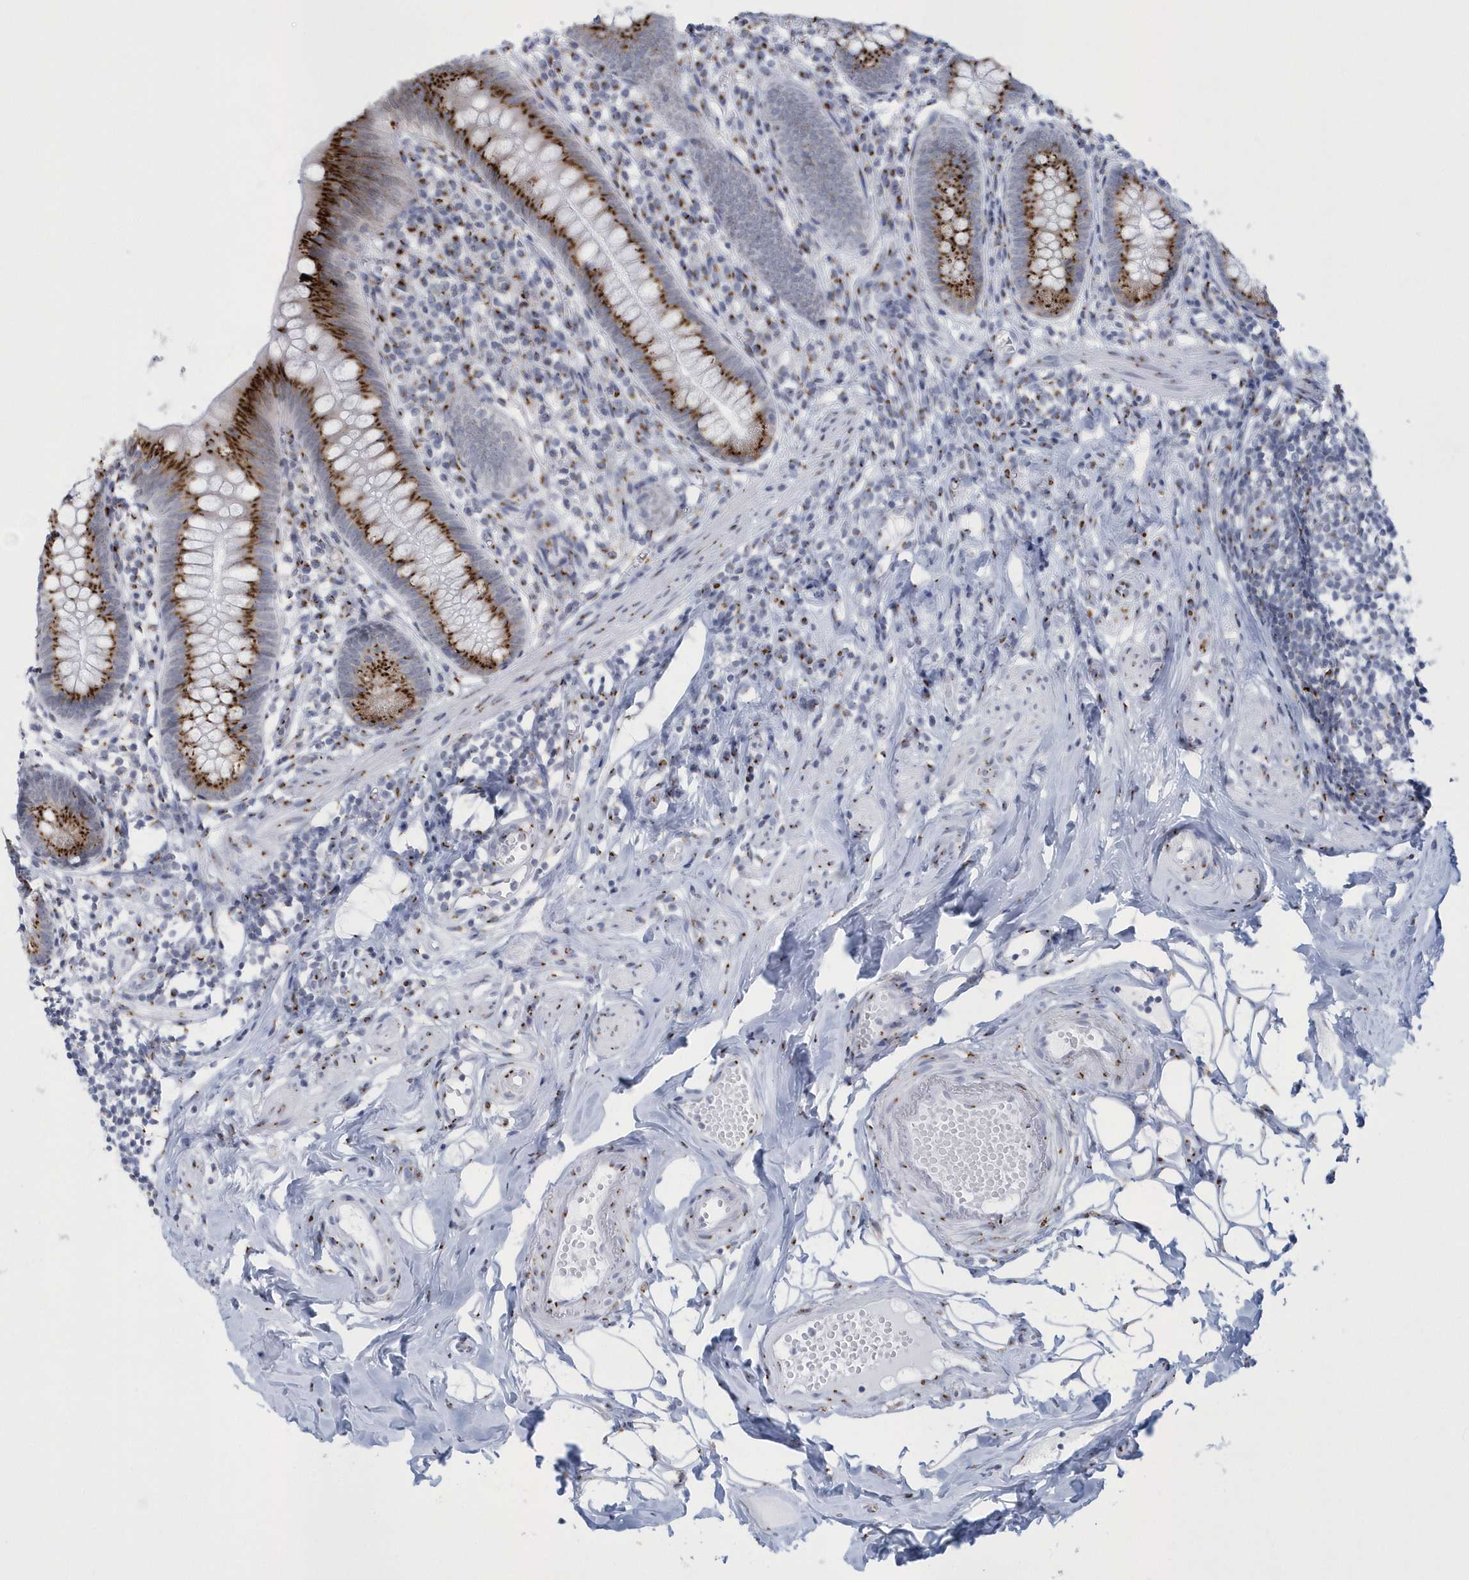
{"staining": {"intensity": "strong", "quantity": ">75%", "location": "cytoplasmic/membranous"}, "tissue": "appendix", "cell_type": "Glandular cells", "image_type": "normal", "snomed": [{"axis": "morphology", "description": "Normal tissue, NOS"}, {"axis": "topography", "description": "Appendix"}], "caption": "Protein staining of normal appendix exhibits strong cytoplasmic/membranous positivity in approximately >75% of glandular cells. (Brightfield microscopy of DAB IHC at high magnification).", "gene": "SLX9", "patient": {"sex": "female", "age": 62}}